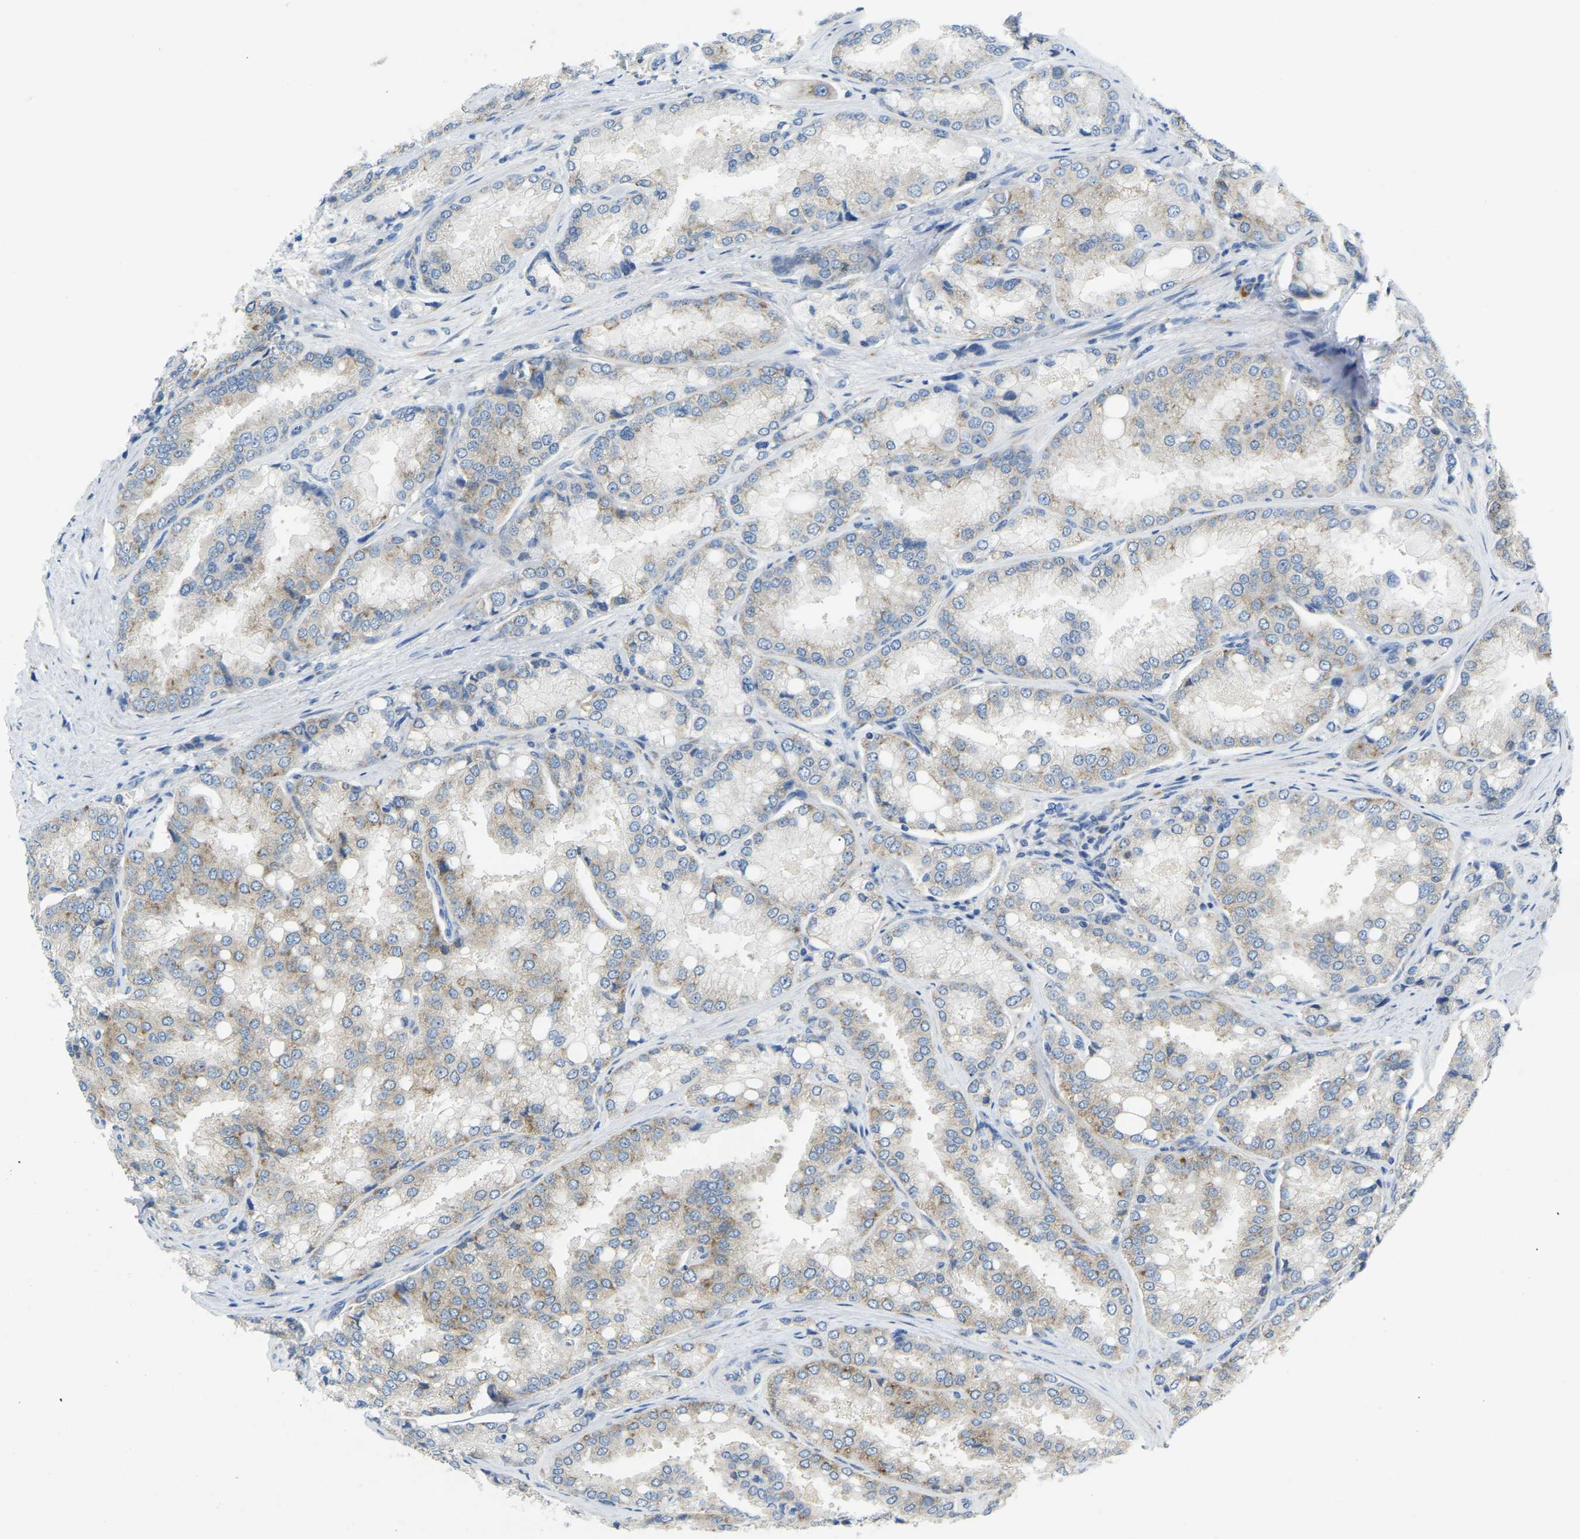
{"staining": {"intensity": "weak", "quantity": ">75%", "location": "cytoplasmic/membranous"}, "tissue": "prostate cancer", "cell_type": "Tumor cells", "image_type": "cancer", "snomed": [{"axis": "morphology", "description": "Adenocarcinoma, High grade"}, {"axis": "topography", "description": "Prostate"}], "caption": "Prostate adenocarcinoma (high-grade) tissue shows weak cytoplasmic/membranous expression in about >75% of tumor cells The staining was performed using DAB, with brown indicating positive protein expression. Nuclei are stained blue with hematoxylin.", "gene": "SND1", "patient": {"sex": "male", "age": 50}}